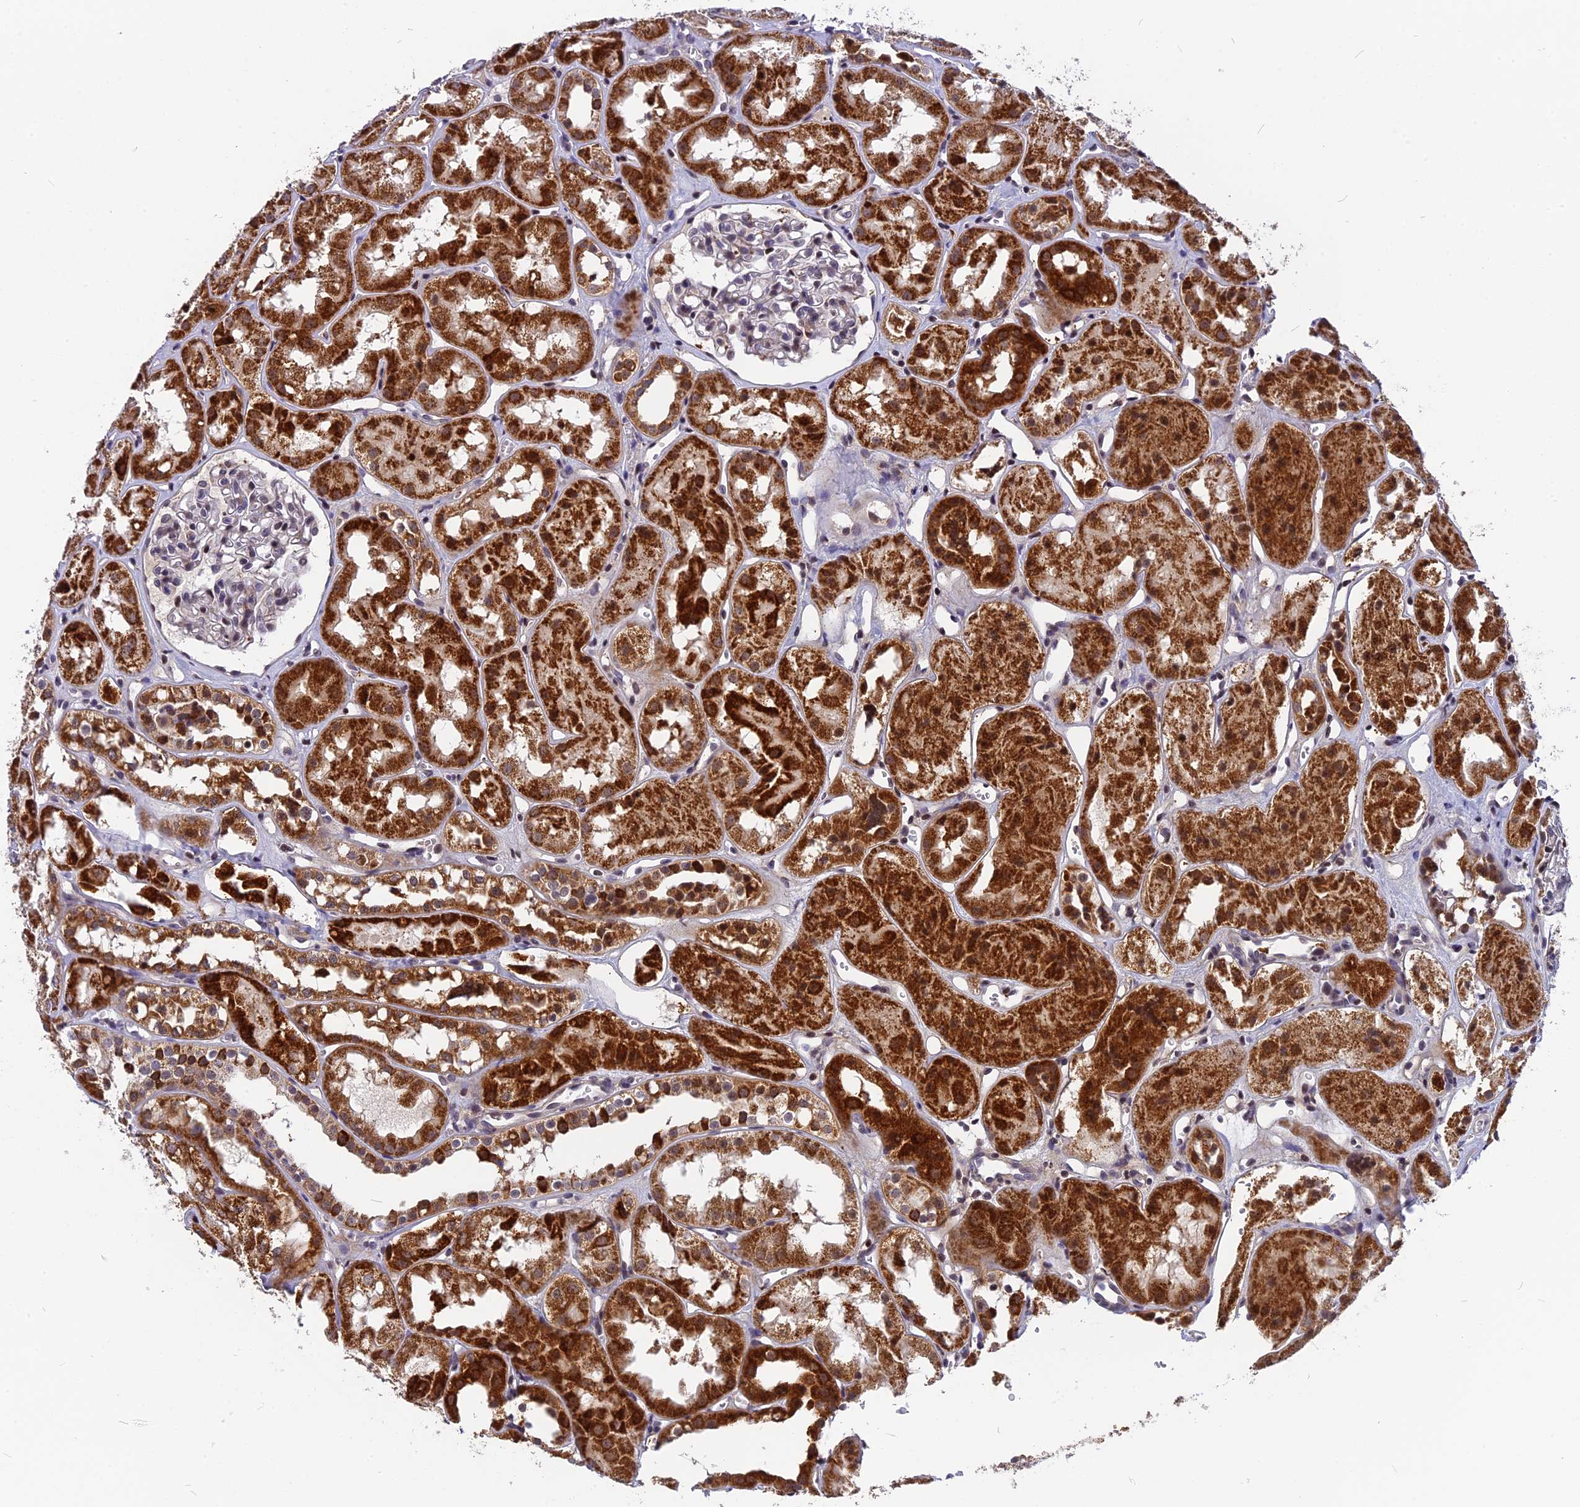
{"staining": {"intensity": "negative", "quantity": "none", "location": "none"}, "tissue": "kidney", "cell_type": "Cells in glomeruli", "image_type": "normal", "snomed": [{"axis": "morphology", "description": "Normal tissue, NOS"}, {"axis": "topography", "description": "Kidney"}], "caption": "Kidney stained for a protein using immunohistochemistry reveals no expression cells in glomeruli.", "gene": "CMC1", "patient": {"sex": "male", "age": 16}}